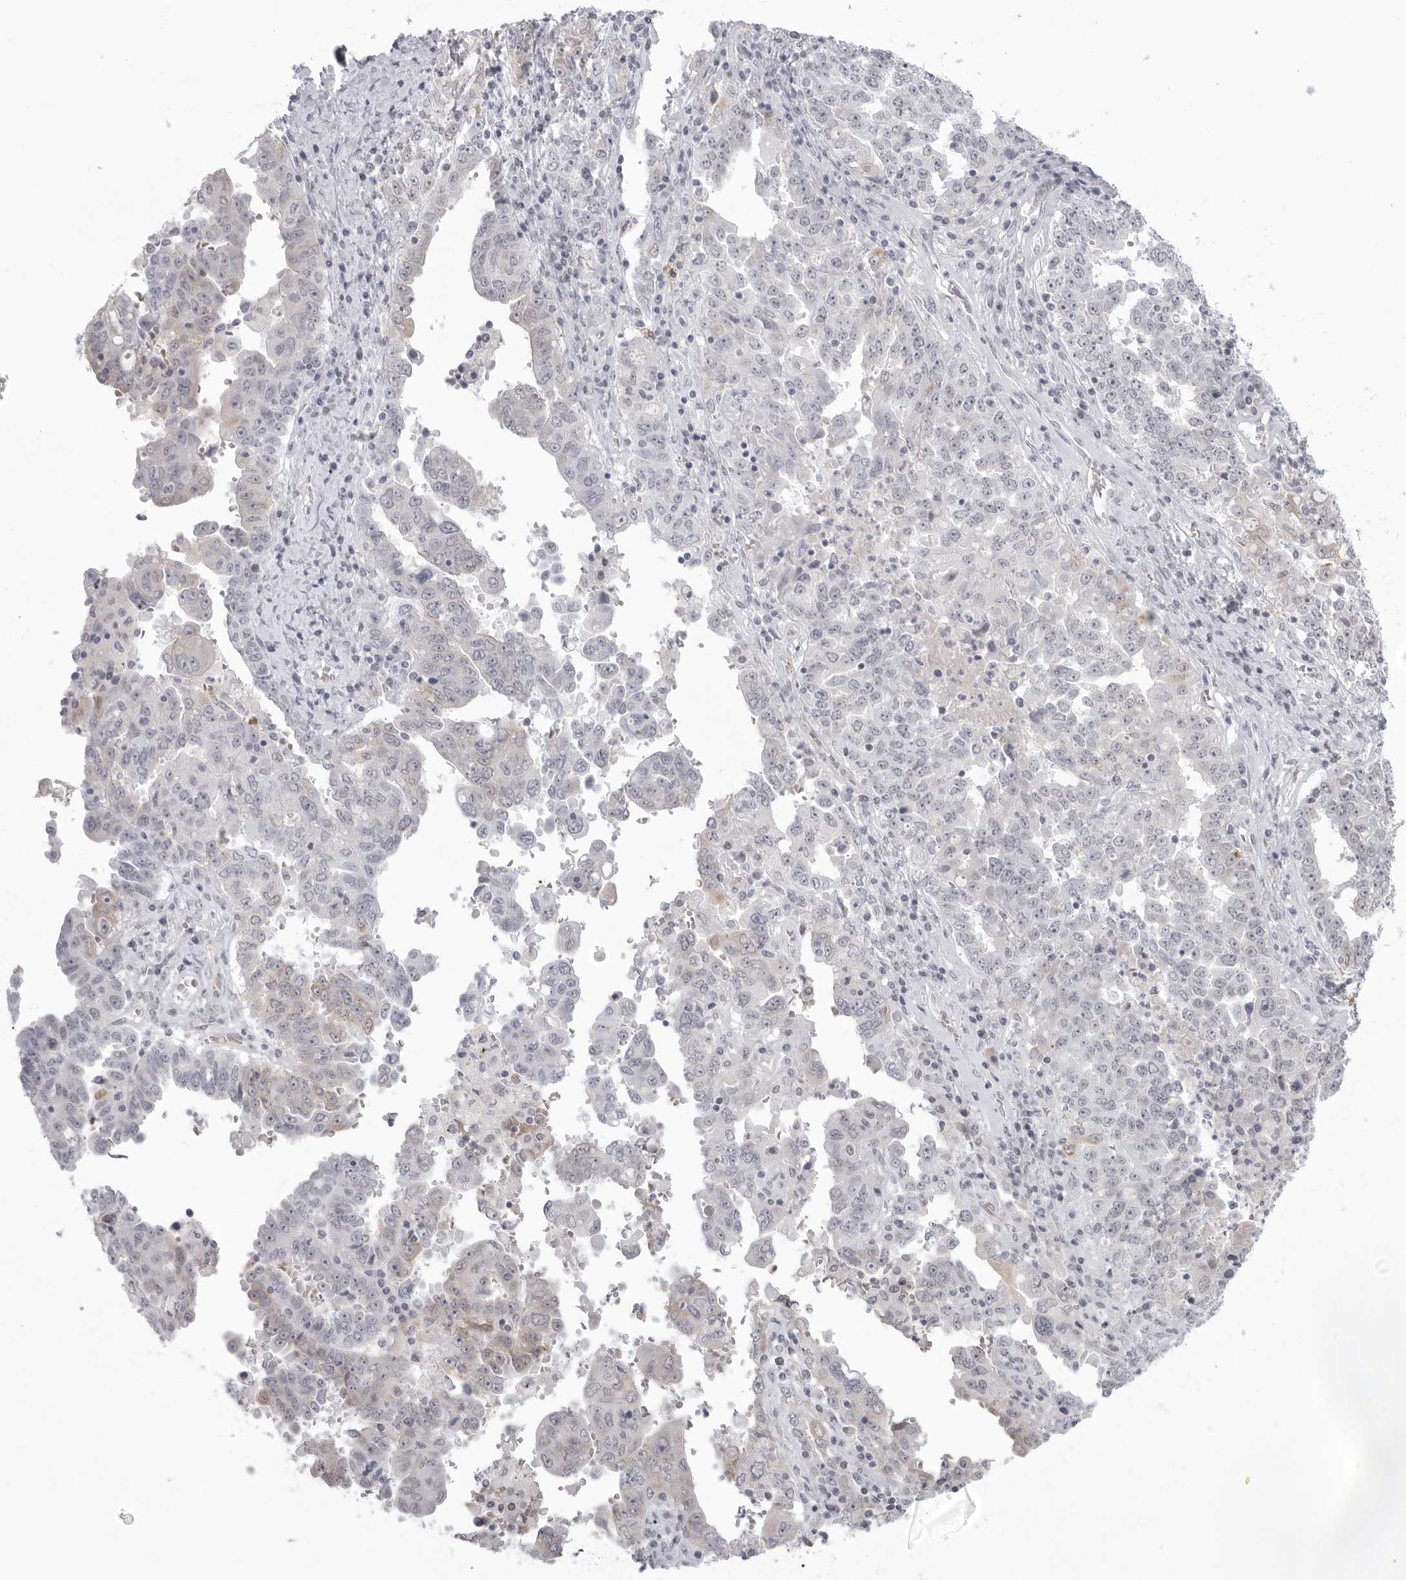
{"staining": {"intensity": "negative", "quantity": "none", "location": "none"}, "tissue": "ovarian cancer", "cell_type": "Tumor cells", "image_type": "cancer", "snomed": [{"axis": "morphology", "description": "Carcinoma, endometroid"}, {"axis": "topography", "description": "Ovary"}], "caption": "Immunohistochemistry (IHC) histopathology image of neoplastic tissue: ovarian cancer stained with DAB shows no significant protein expression in tumor cells.", "gene": "TCTN3", "patient": {"sex": "female", "age": 62}}